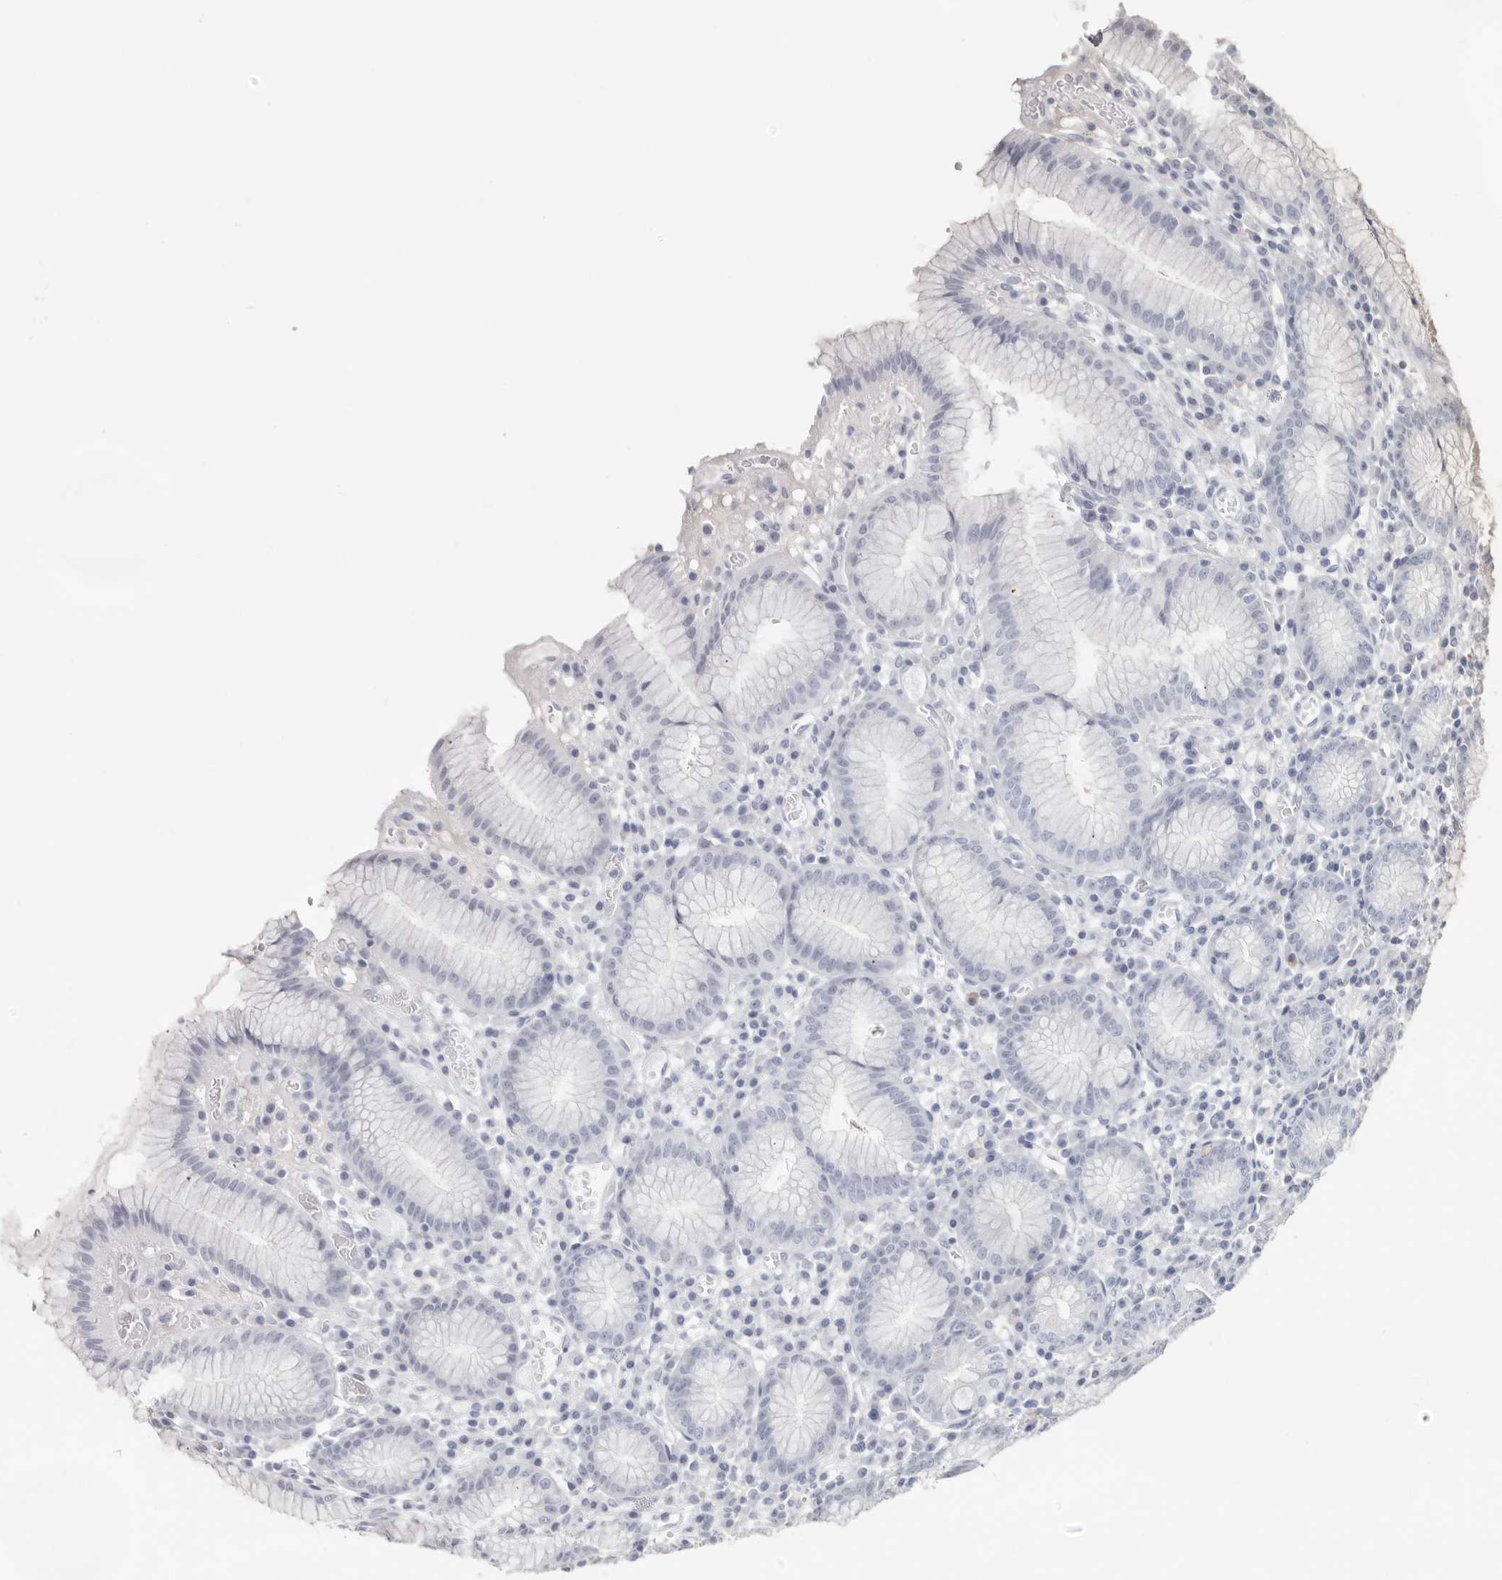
{"staining": {"intensity": "negative", "quantity": "none", "location": "none"}, "tissue": "stomach", "cell_type": "Glandular cells", "image_type": "normal", "snomed": [{"axis": "morphology", "description": "Normal tissue, NOS"}, {"axis": "topography", "description": "Stomach"}], "caption": "Immunohistochemistry histopathology image of unremarkable stomach: stomach stained with DAB (3,3'-diaminobenzidine) exhibits no significant protein staining in glandular cells.", "gene": "SZT2", "patient": {"sex": "male", "age": 55}}